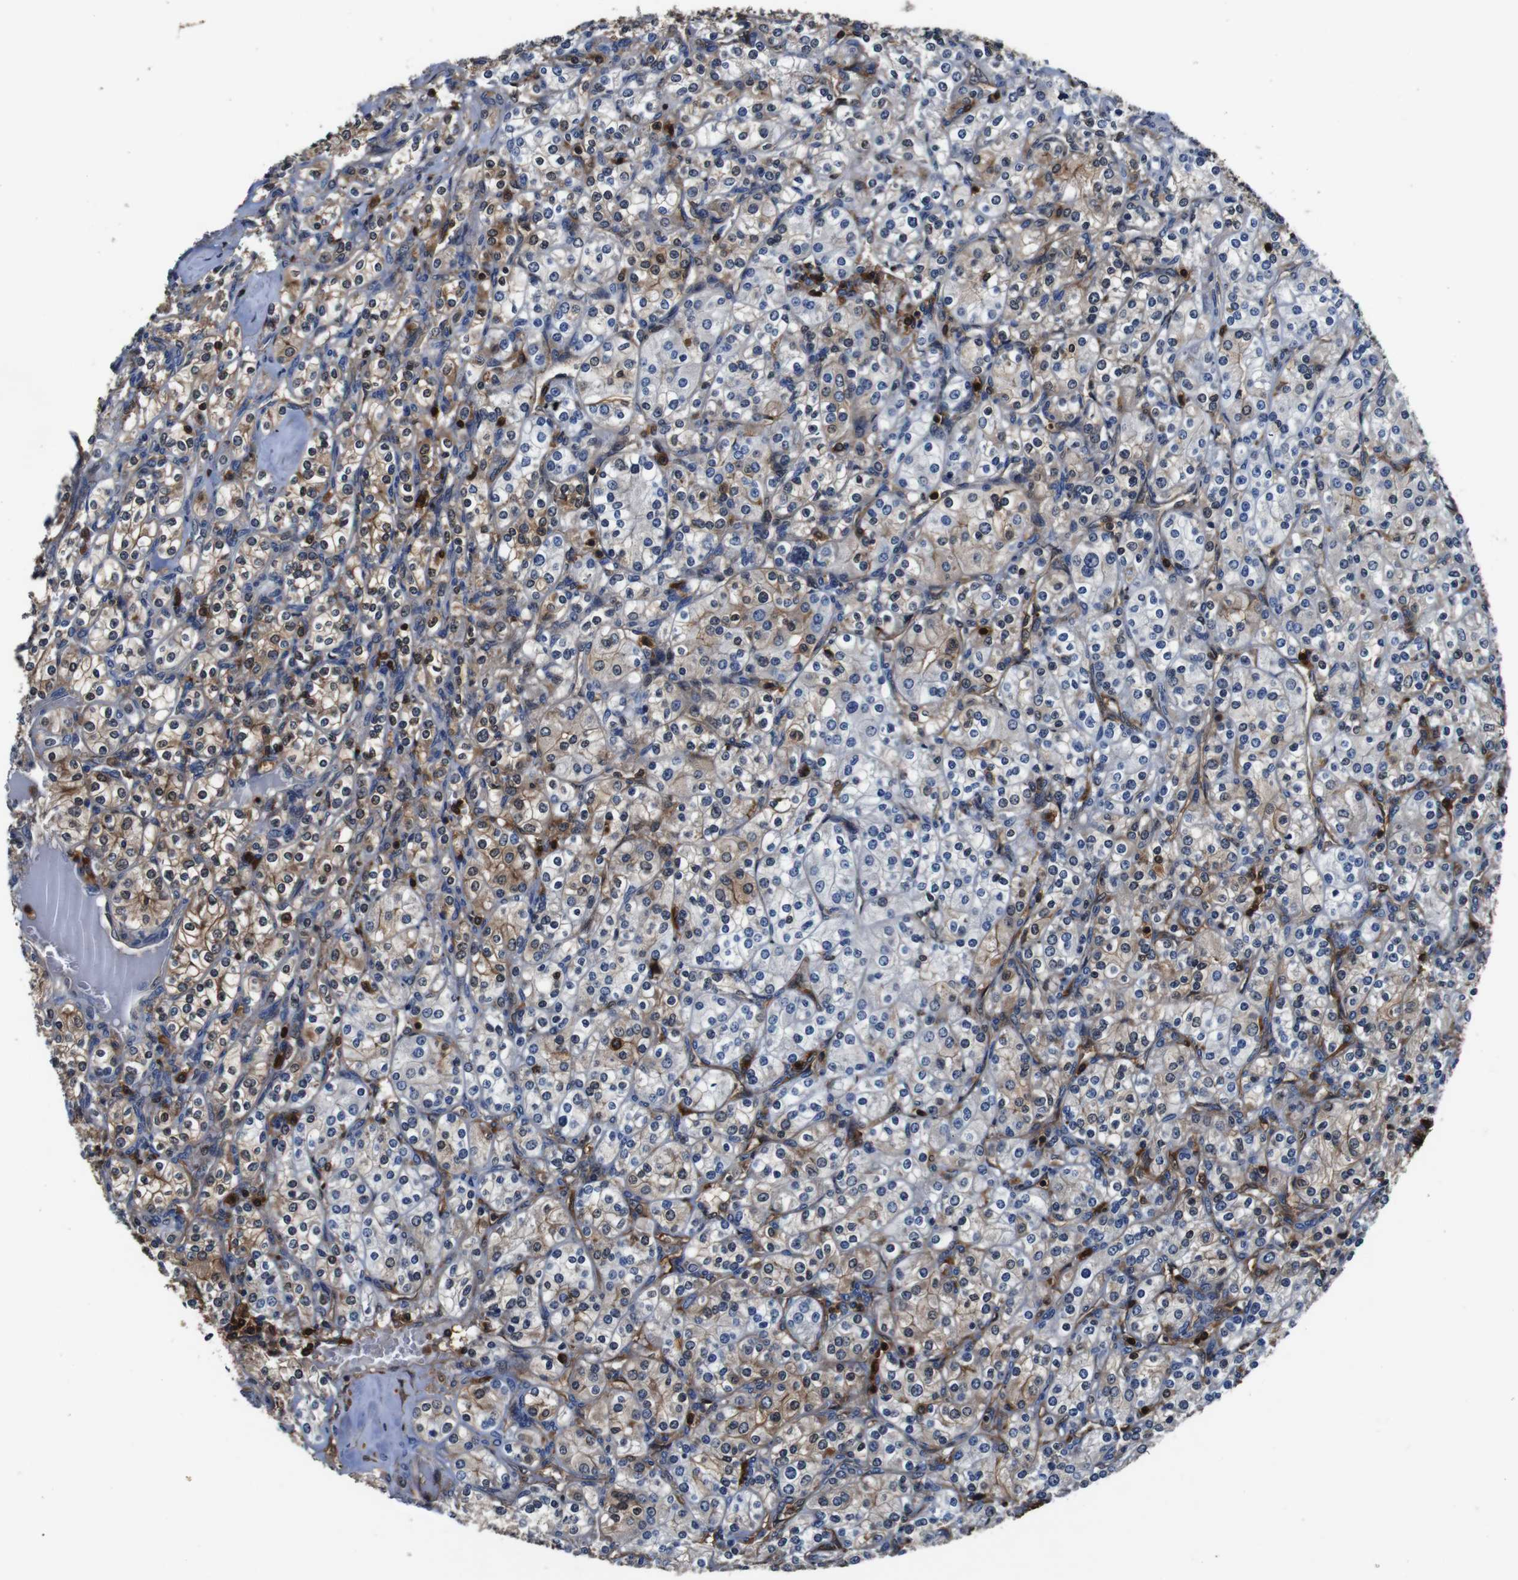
{"staining": {"intensity": "strong", "quantity": ">75%", "location": "cytoplasmic/membranous,nuclear"}, "tissue": "renal cancer", "cell_type": "Tumor cells", "image_type": "cancer", "snomed": [{"axis": "morphology", "description": "Adenocarcinoma, NOS"}, {"axis": "topography", "description": "Kidney"}], "caption": "A brown stain labels strong cytoplasmic/membranous and nuclear expression of a protein in renal adenocarcinoma tumor cells.", "gene": "ANXA1", "patient": {"sex": "male", "age": 77}}